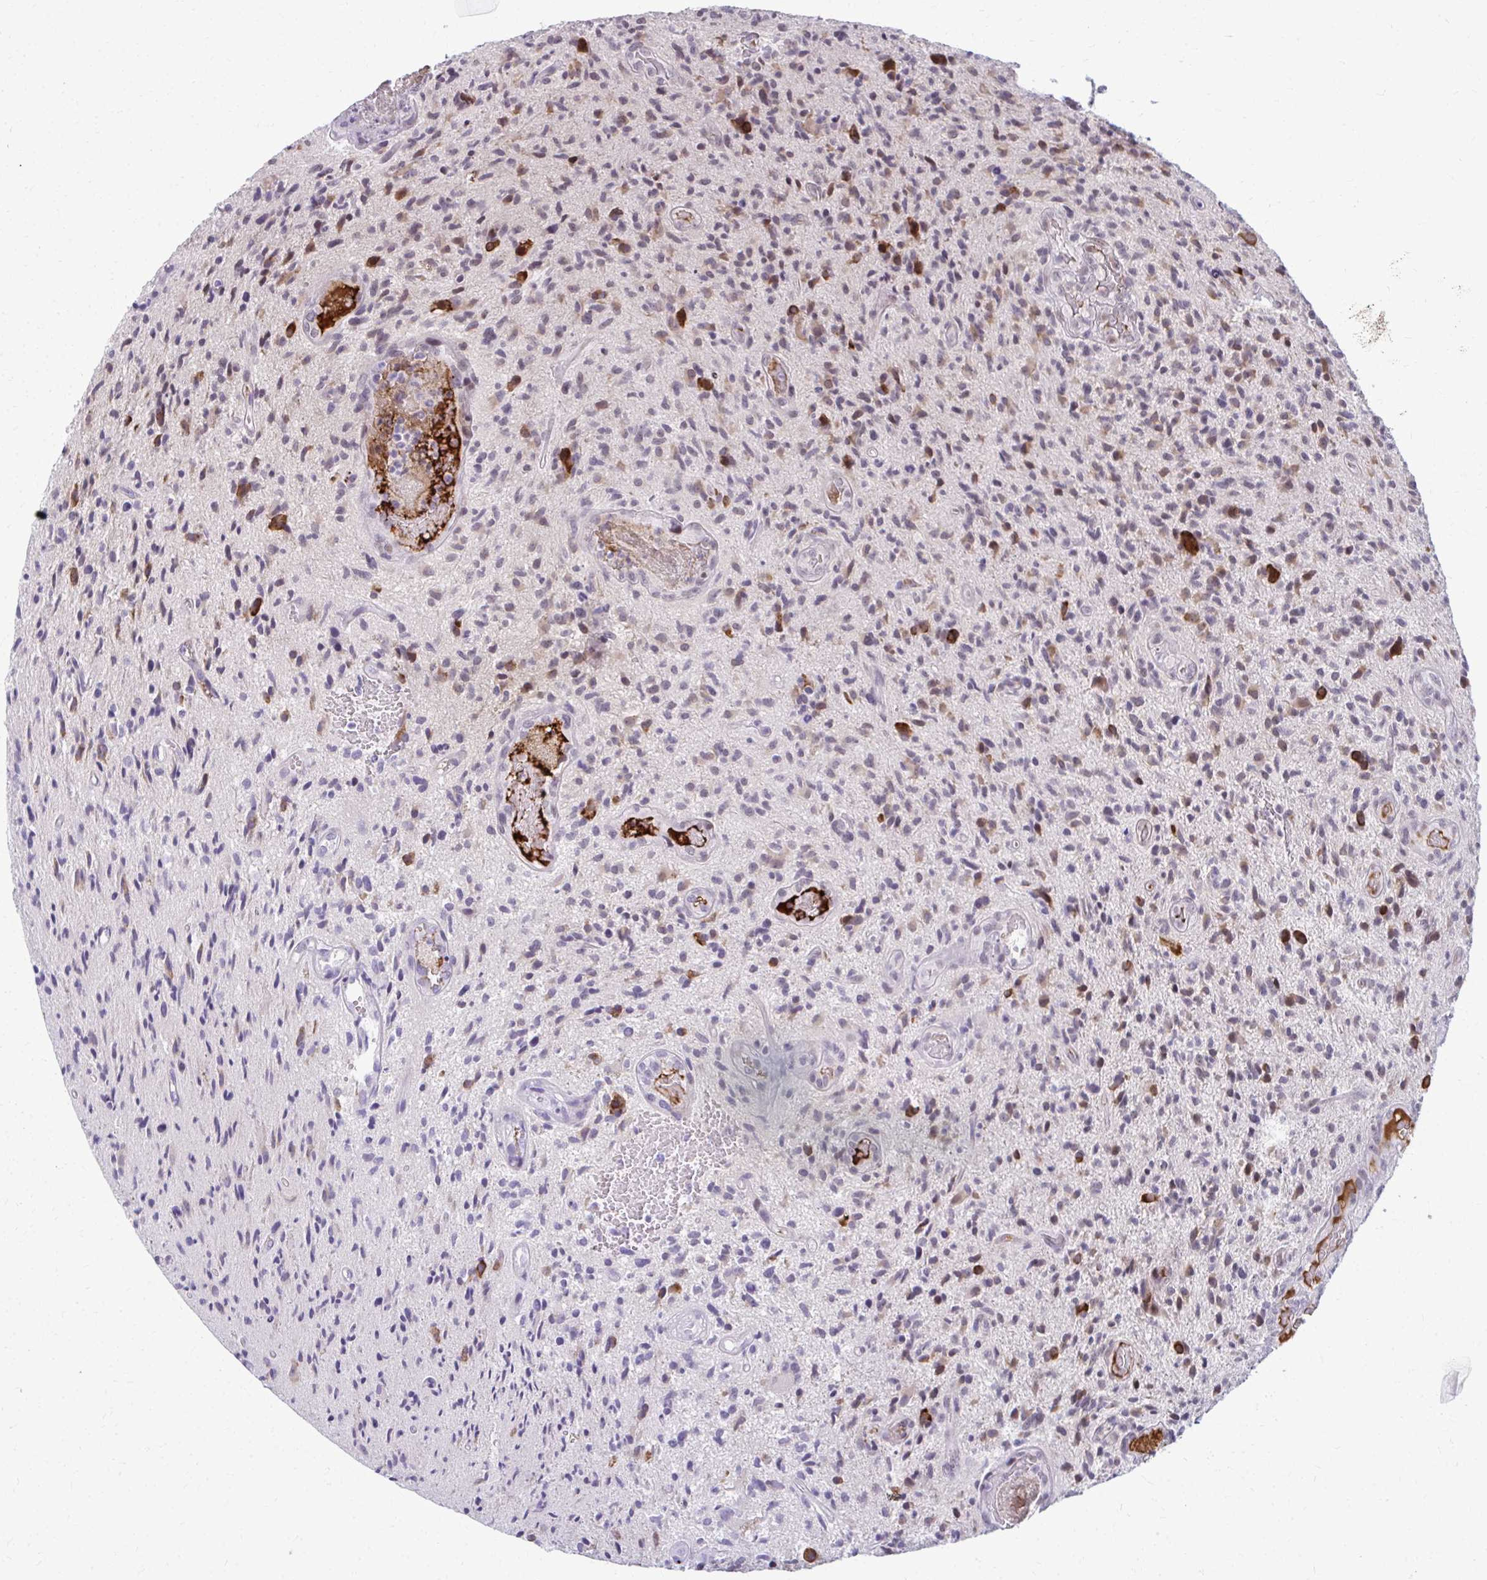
{"staining": {"intensity": "moderate", "quantity": "<25%", "location": "cytoplasmic/membranous"}, "tissue": "glioma", "cell_type": "Tumor cells", "image_type": "cancer", "snomed": [{"axis": "morphology", "description": "Glioma, malignant, High grade"}, {"axis": "topography", "description": "Brain"}], "caption": "Moderate cytoplasmic/membranous positivity is seen in about <25% of tumor cells in high-grade glioma (malignant).", "gene": "MAF1", "patient": {"sex": "male", "age": 55}}